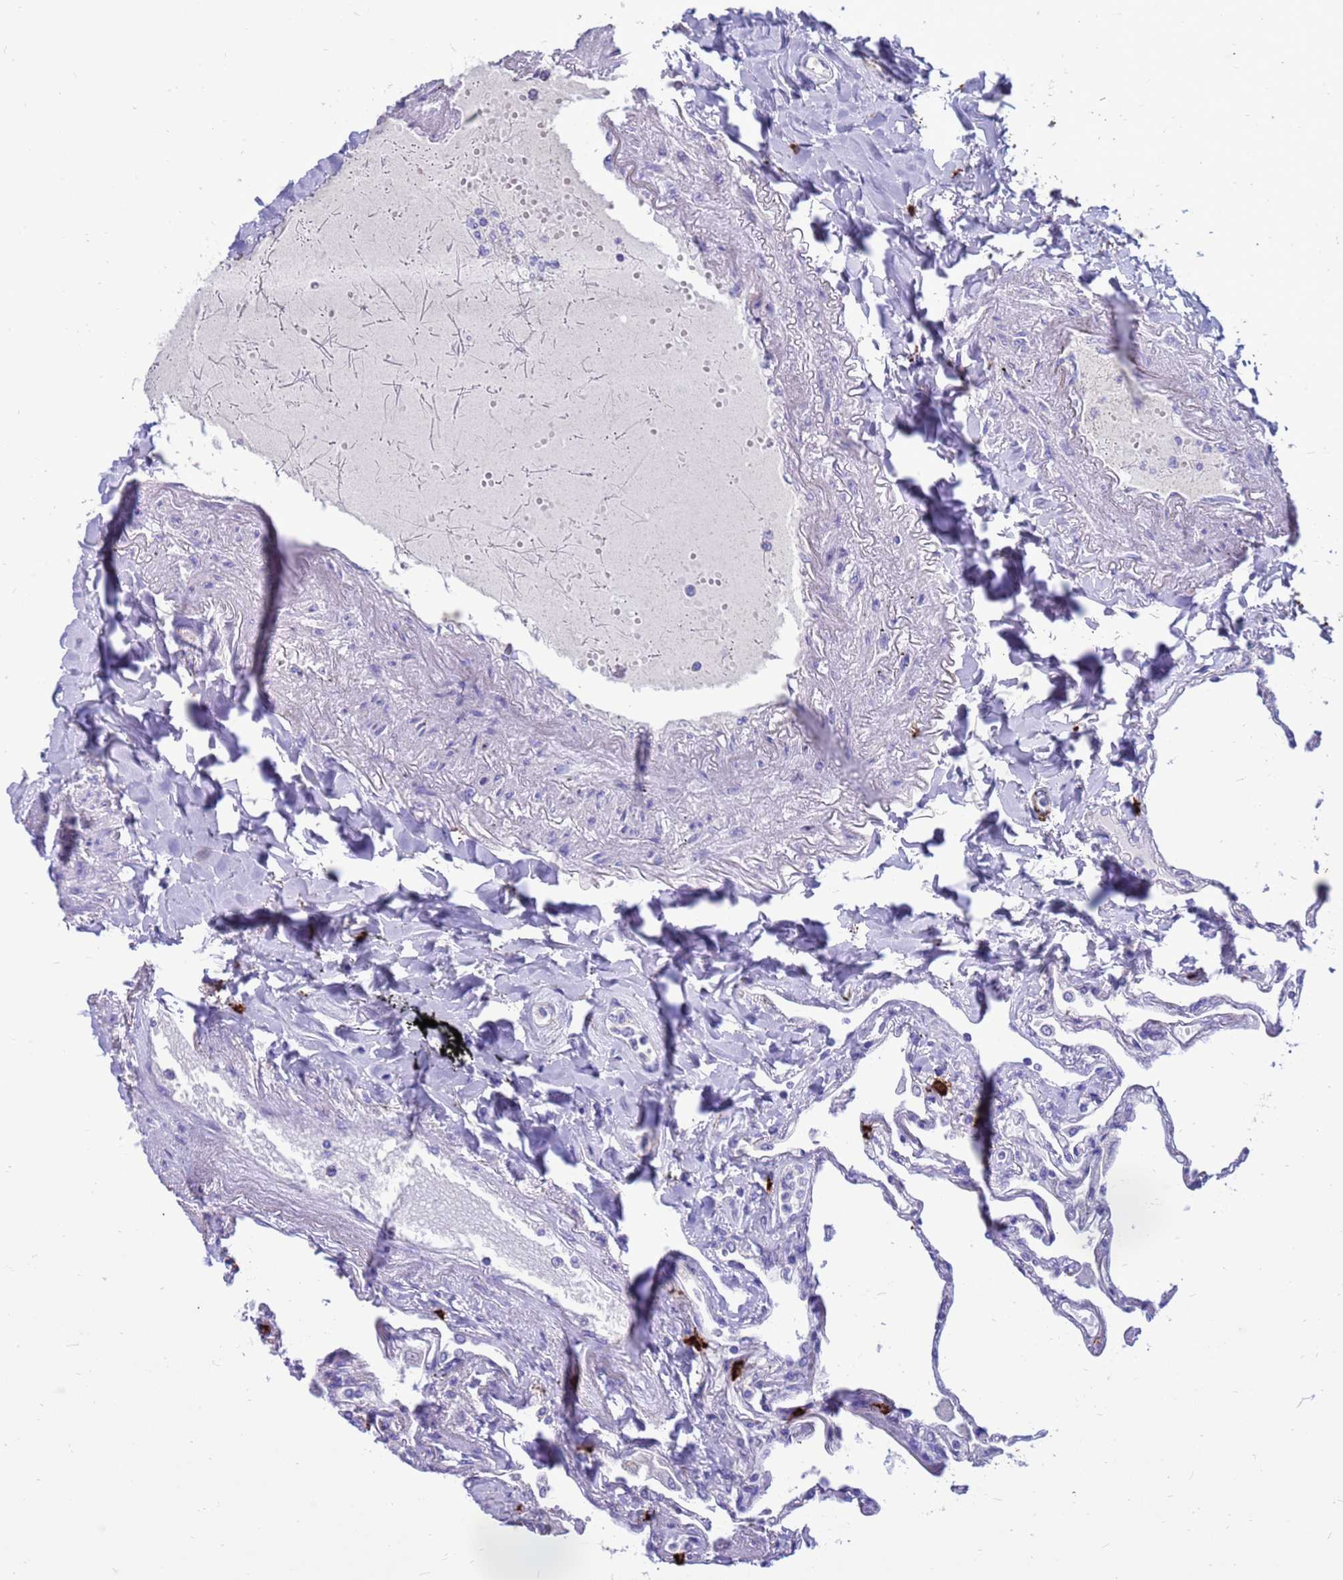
{"staining": {"intensity": "negative", "quantity": "none", "location": "none"}, "tissue": "lung", "cell_type": "Alveolar cells", "image_type": "normal", "snomed": [{"axis": "morphology", "description": "Normal tissue, NOS"}, {"axis": "topography", "description": "Lung"}], "caption": "The histopathology image shows no staining of alveolar cells in unremarkable lung. (DAB immunohistochemistry (IHC) visualized using brightfield microscopy, high magnification).", "gene": "PDE10A", "patient": {"sex": "female", "age": 67}}